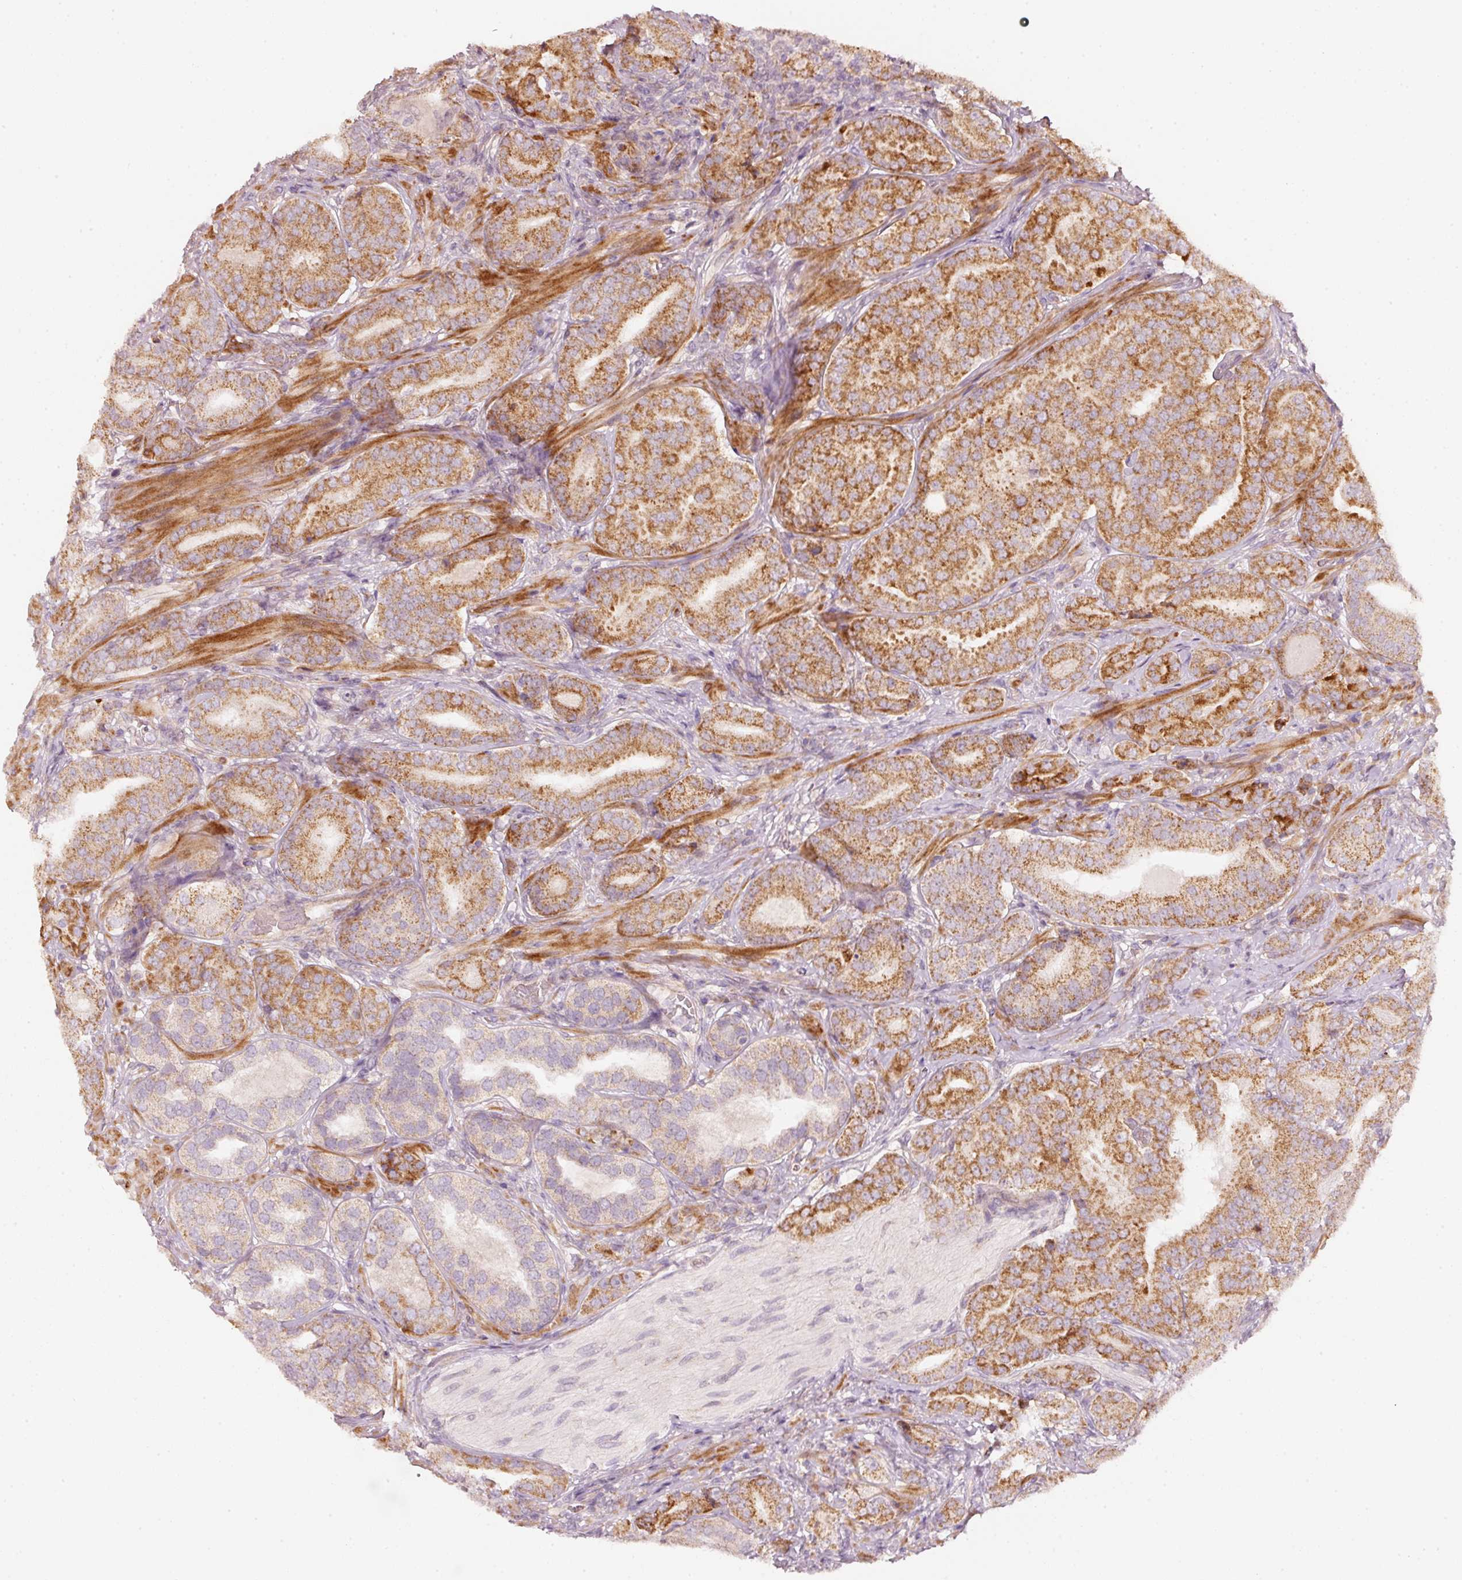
{"staining": {"intensity": "strong", "quantity": "25%-75%", "location": "cytoplasmic/membranous"}, "tissue": "prostate cancer", "cell_type": "Tumor cells", "image_type": "cancer", "snomed": [{"axis": "morphology", "description": "Adenocarcinoma, High grade"}, {"axis": "topography", "description": "Prostate"}], "caption": "This is a micrograph of immunohistochemistry (IHC) staining of adenocarcinoma (high-grade) (prostate), which shows strong positivity in the cytoplasmic/membranous of tumor cells.", "gene": "ARHGAP22", "patient": {"sex": "male", "age": 63}}